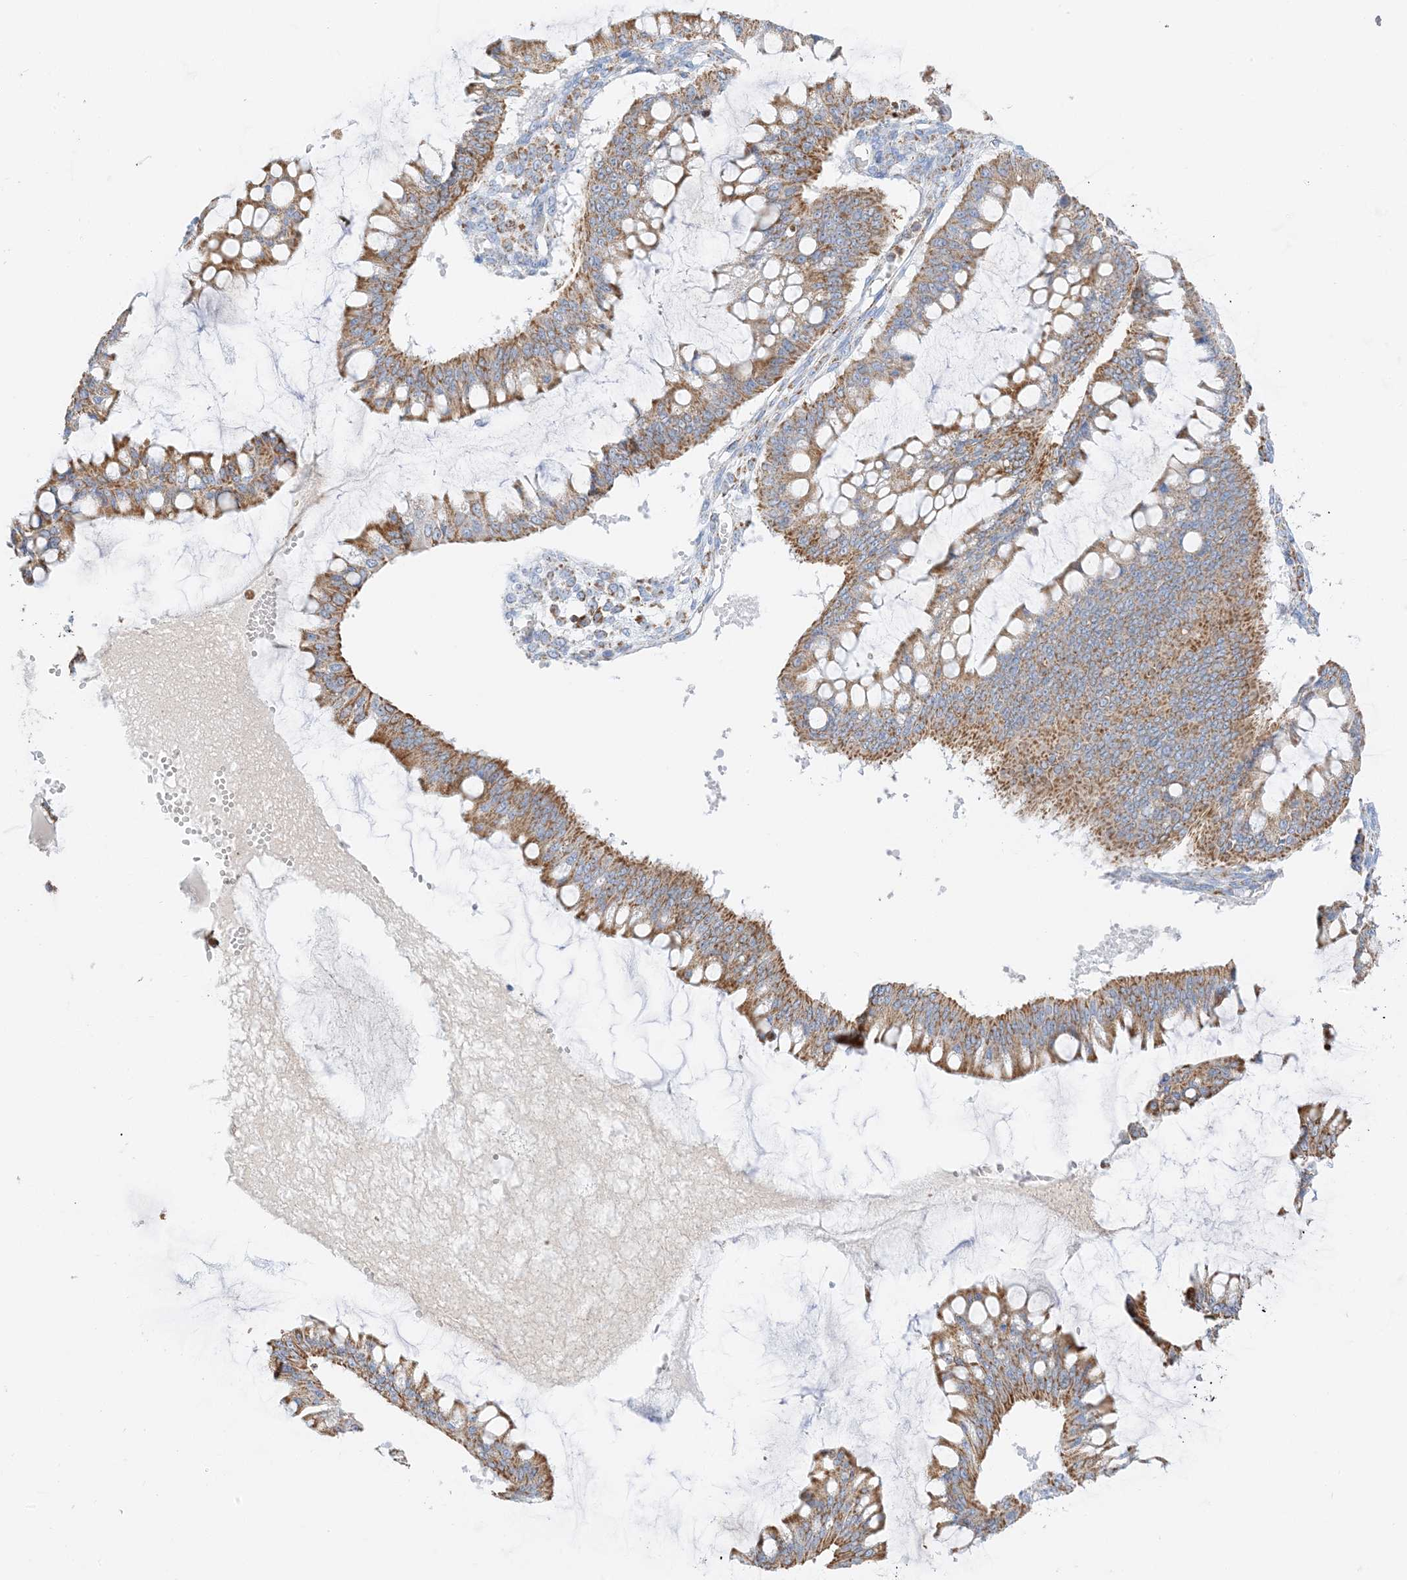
{"staining": {"intensity": "strong", "quantity": ">75%", "location": "cytoplasmic/membranous"}, "tissue": "ovarian cancer", "cell_type": "Tumor cells", "image_type": "cancer", "snomed": [{"axis": "morphology", "description": "Cystadenocarcinoma, mucinous, NOS"}, {"axis": "topography", "description": "Ovary"}], "caption": "Immunohistochemical staining of human ovarian cancer (mucinous cystadenocarcinoma) demonstrates strong cytoplasmic/membranous protein expression in approximately >75% of tumor cells. The staining is performed using DAB brown chromogen to label protein expression. The nuclei are counter-stained blue using hematoxylin.", "gene": "CAPN13", "patient": {"sex": "female", "age": 73}}